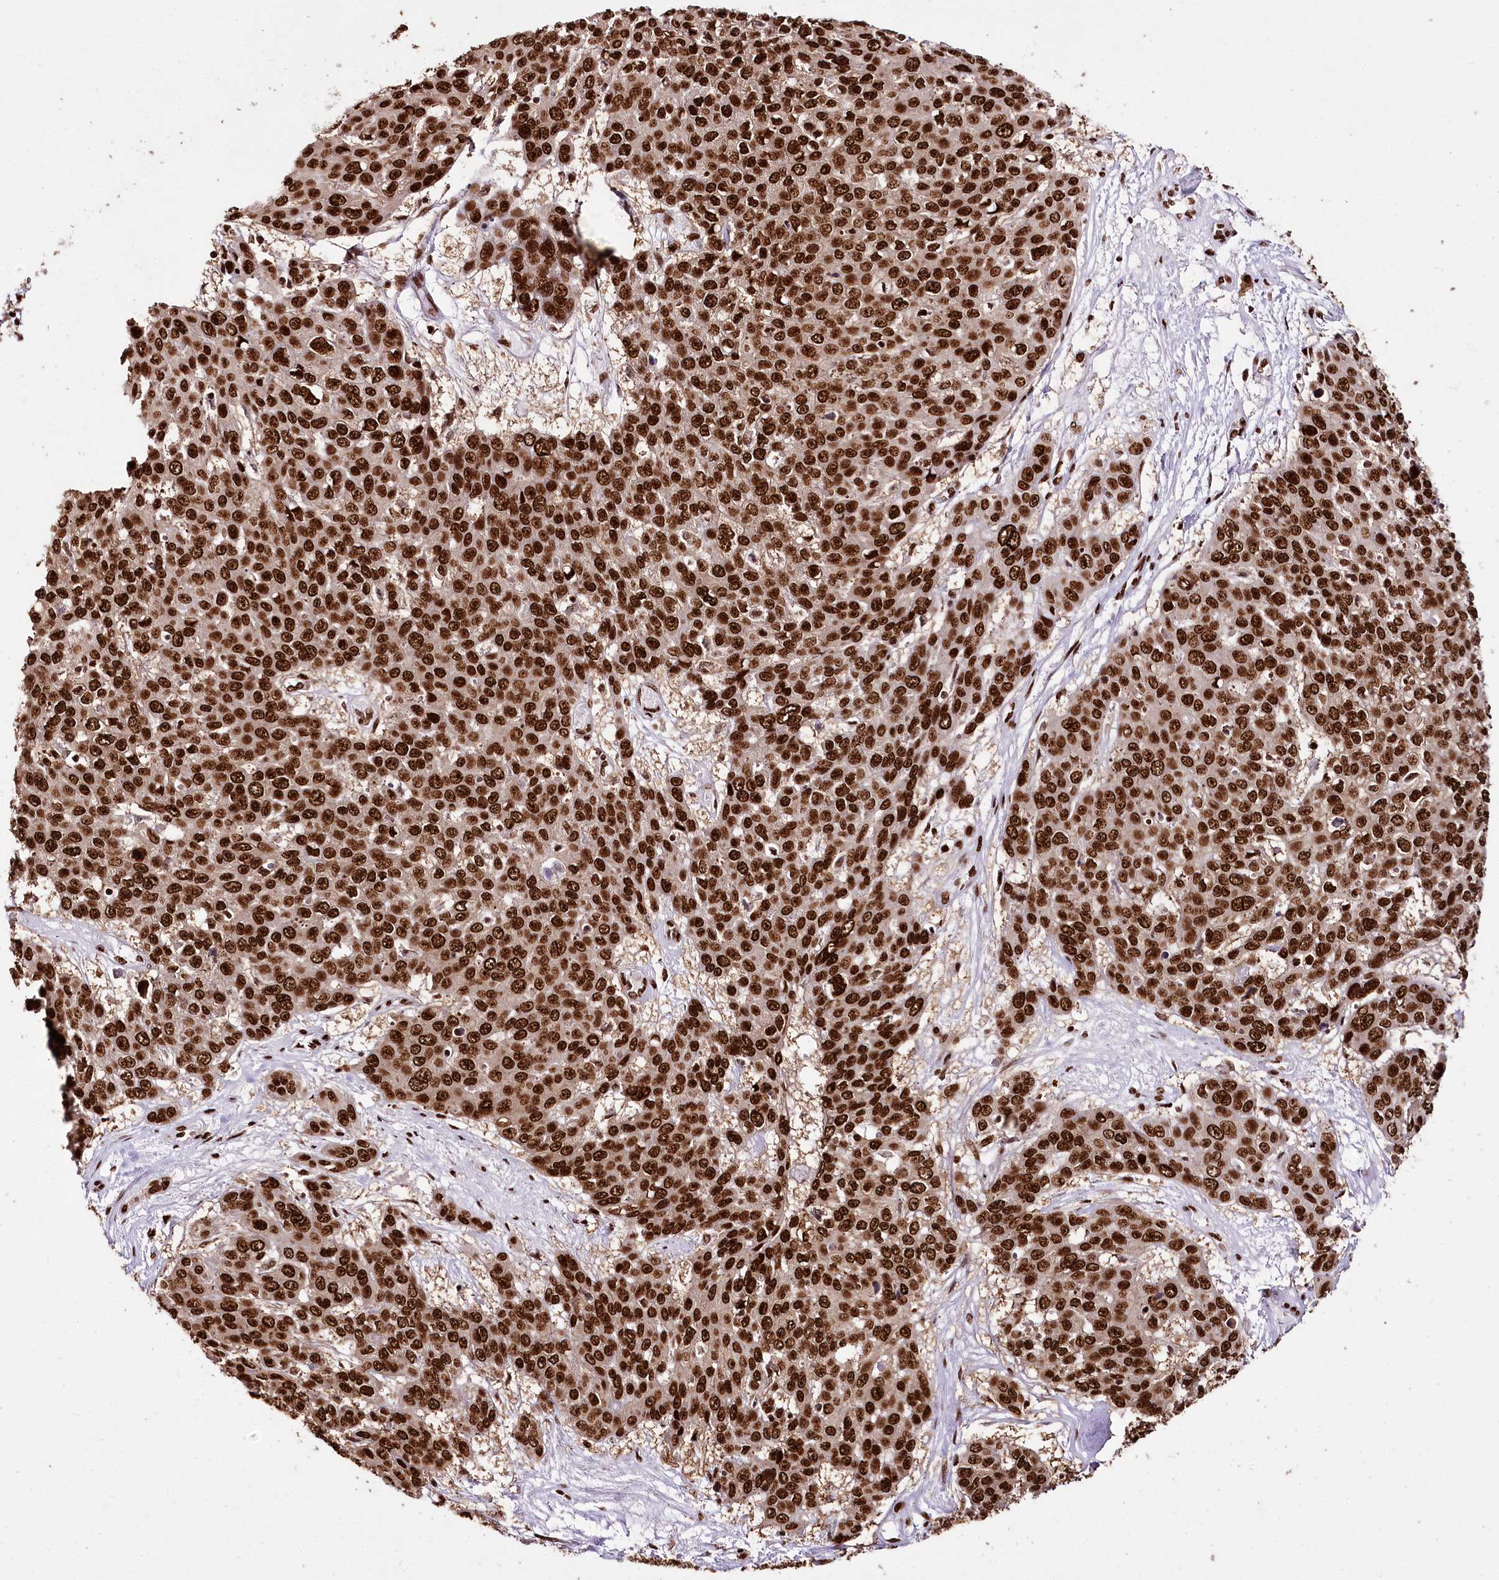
{"staining": {"intensity": "strong", "quantity": ">75%", "location": "nuclear"}, "tissue": "skin cancer", "cell_type": "Tumor cells", "image_type": "cancer", "snomed": [{"axis": "morphology", "description": "Squamous cell carcinoma, NOS"}, {"axis": "topography", "description": "Skin"}], "caption": "A micrograph showing strong nuclear staining in about >75% of tumor cells in squamous cell carcinoma (skin), as visualized by brown immunohistochemical staining.", "gene": "SMARCE1", "patient": {"sex": "male", "age": 71}}